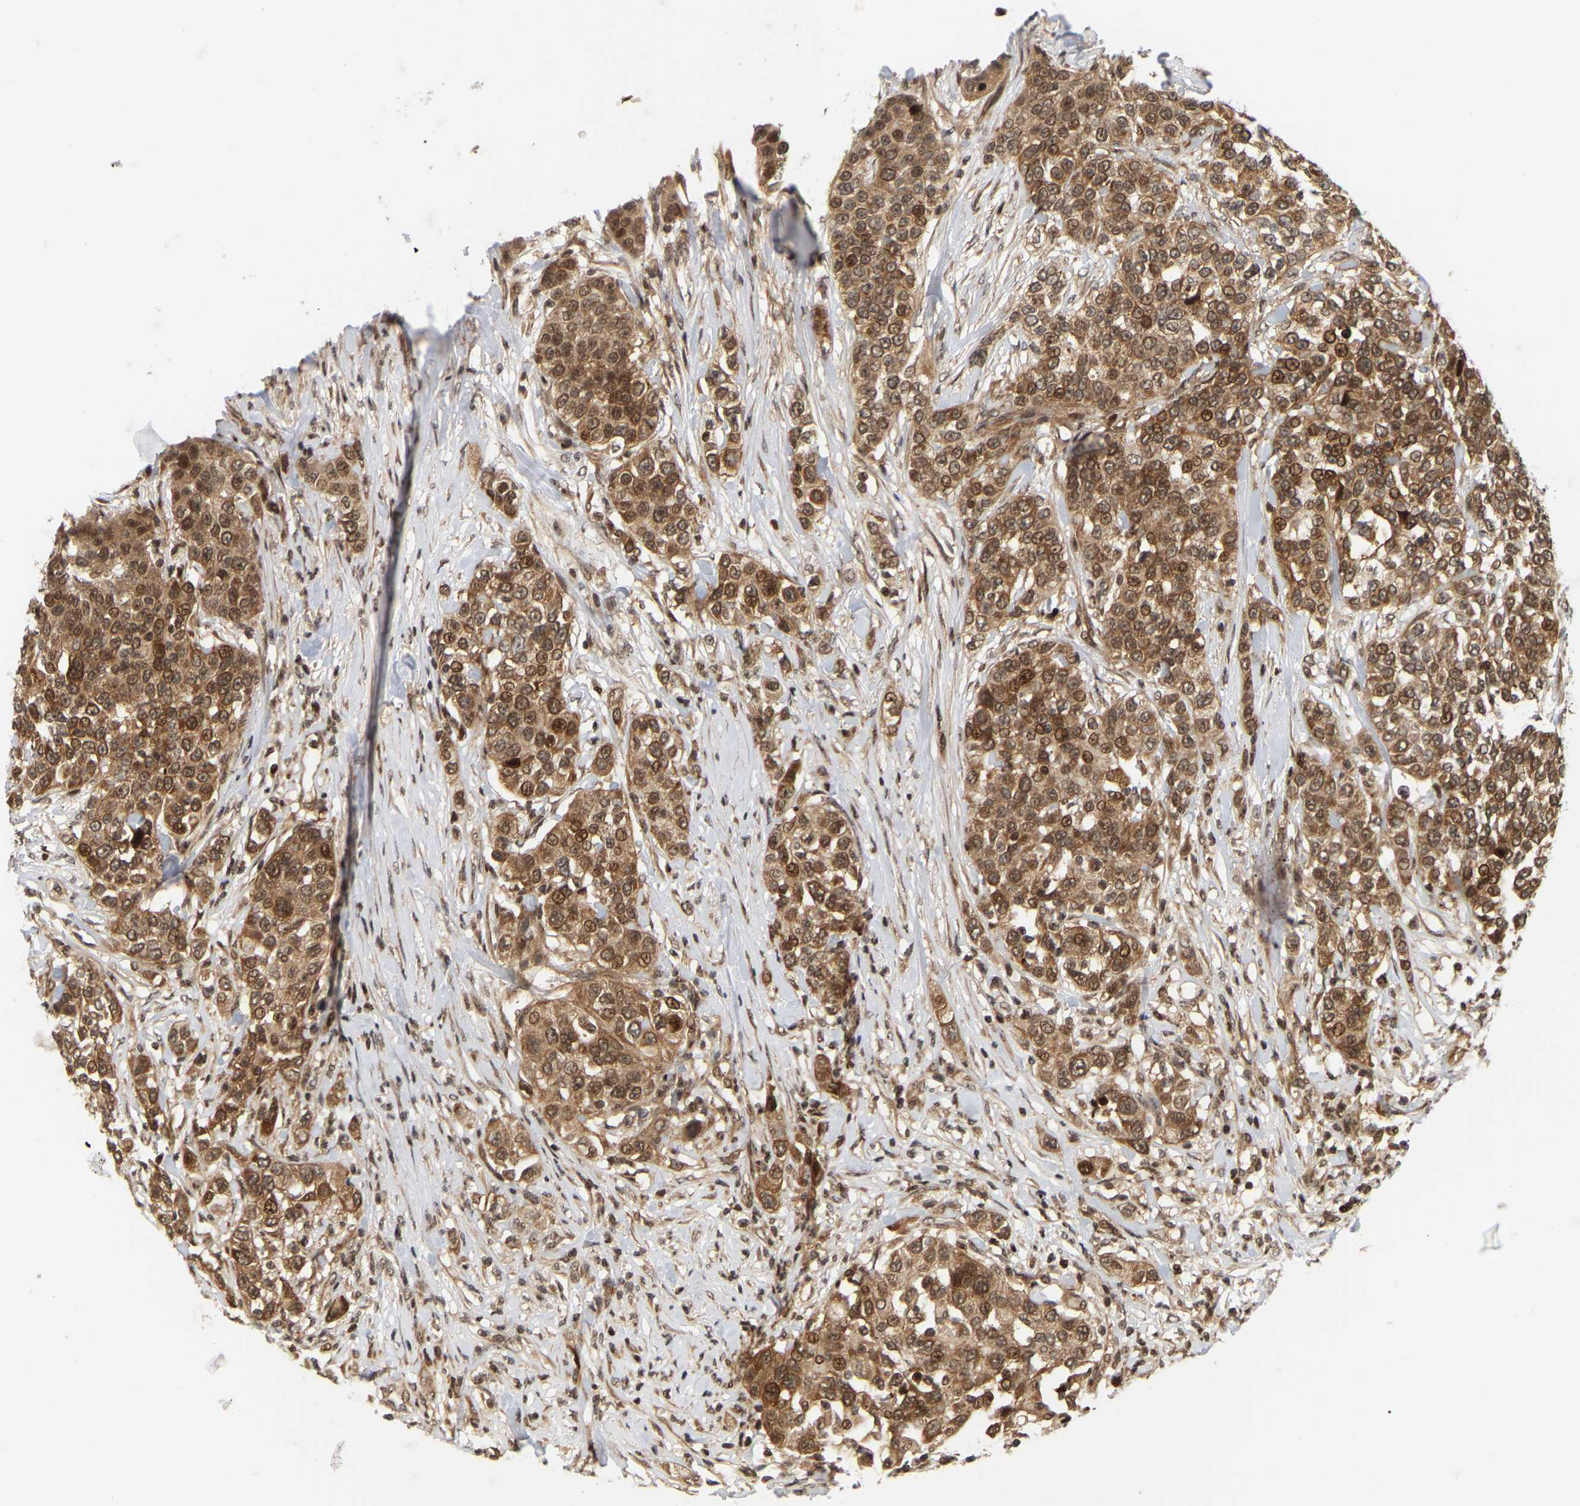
{"staining": {"intensity": "moderate", "quantity": ">75%", "location": "cytoplasmic/membranous,nuclear"}, "tissue": "urothelial cancer", "cell_type": "Tumor cells", "image_type": "cancer", "snomed": [{"axis": "morphology", "description": "Urothelial carcinoma, High grade"}, {"axis": "topography", "description": "Urinary bladder"}], "caption": "Protein staining exhibits moderate cytoplasmic/membranous and nuclear positivity in about >75% of tumor cells in high-grade urothelial carcinoma.", "gene": "NFE2L2", "patient": {"sex": "female", "age": 80}}